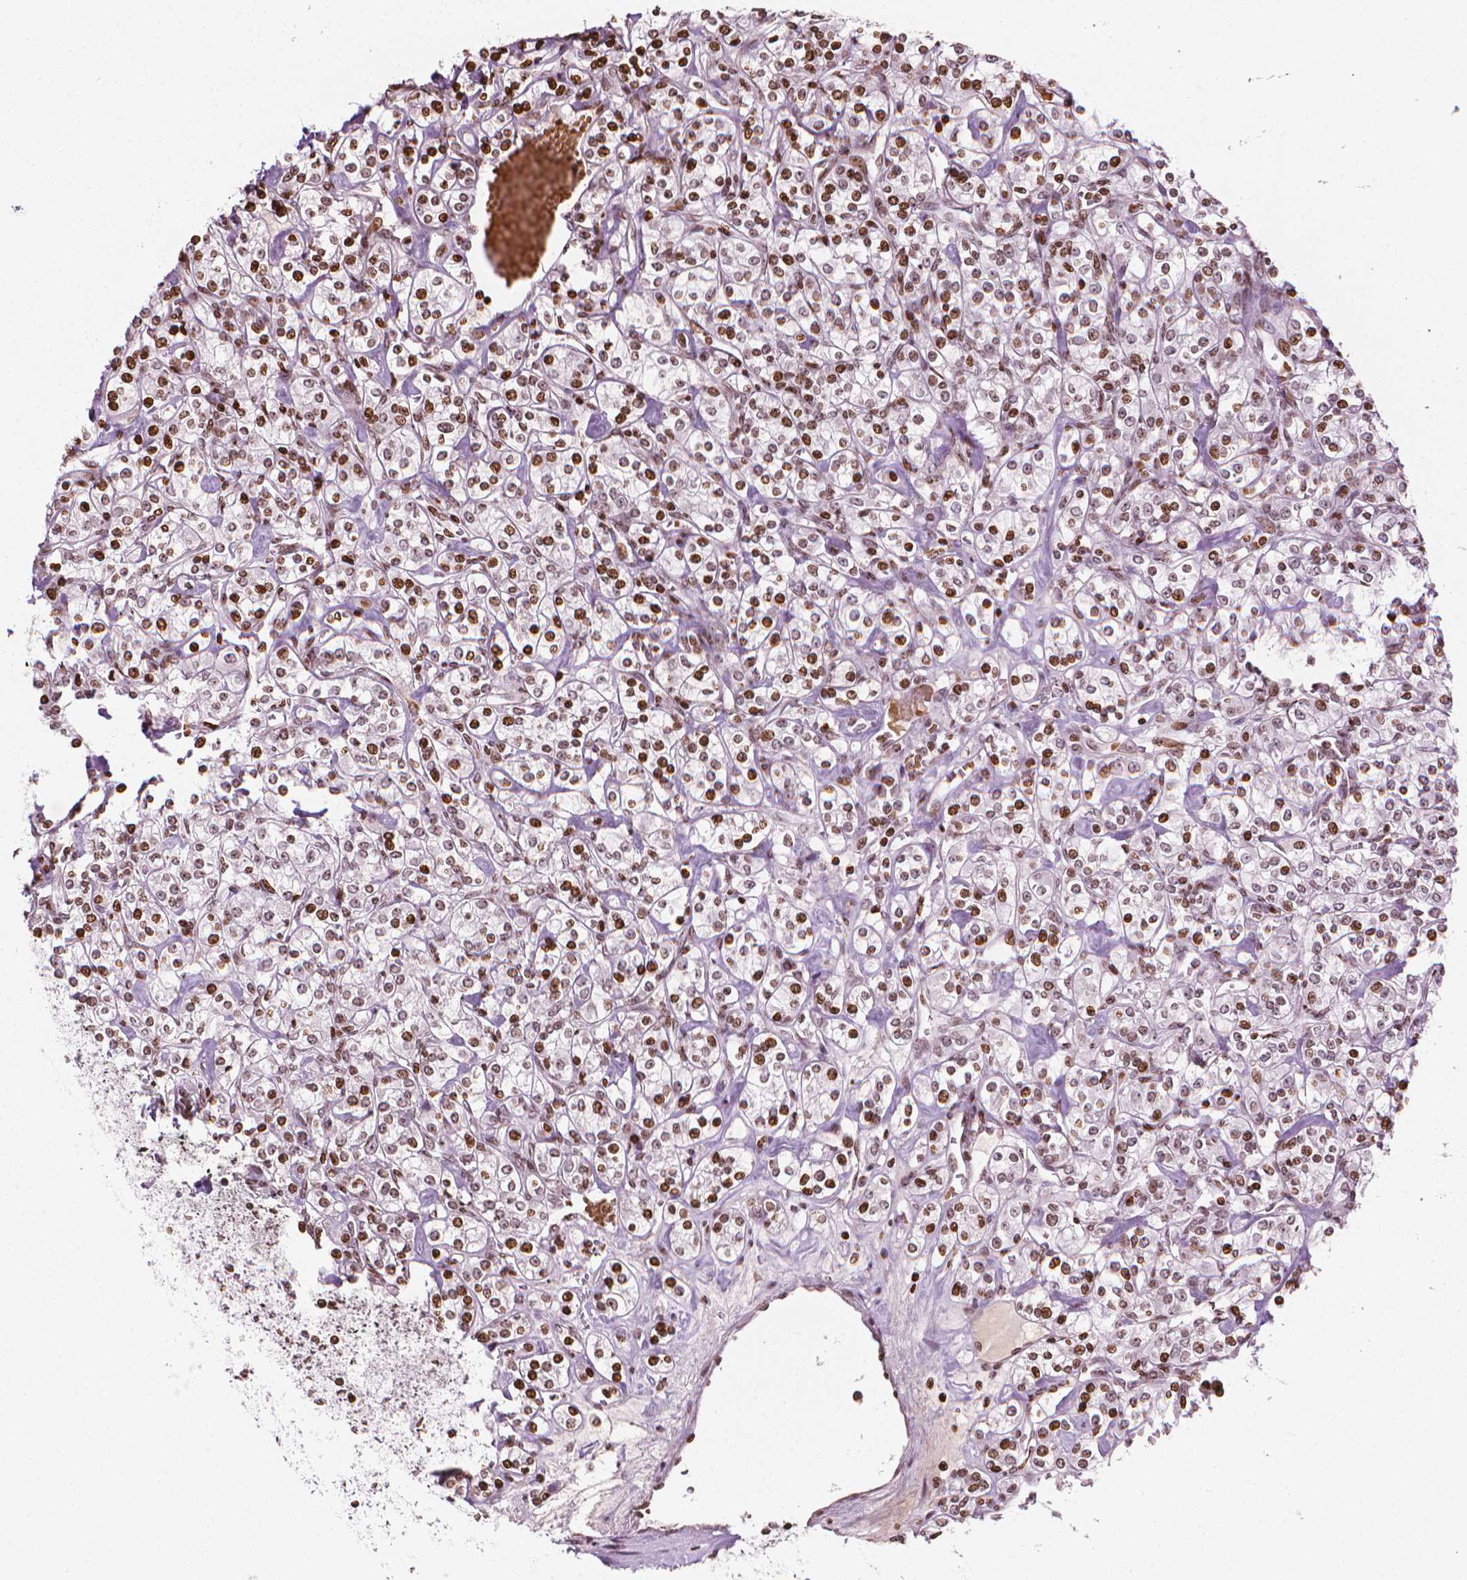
{"staining": {"intensity": "strong", "quantity": ">75%", "location": "nuclear"}, "tissue": "renal cancer", "cell_type": "Tumor cells", "image_type": "cancer", "snomed": [{"axis": "morphology", "description": "Adenocarcinoma, NOS"}, {"axis": "topography", "description": "Kidney"}], "caption": "Immunohistochemical staining of human adenocarcinoma (renal) displays high levels of strong nuclear protein positivity in about >75% of tumor cells.", "gene": "PIP4K2A", "patient": {"sex": "male", "age": 77}}